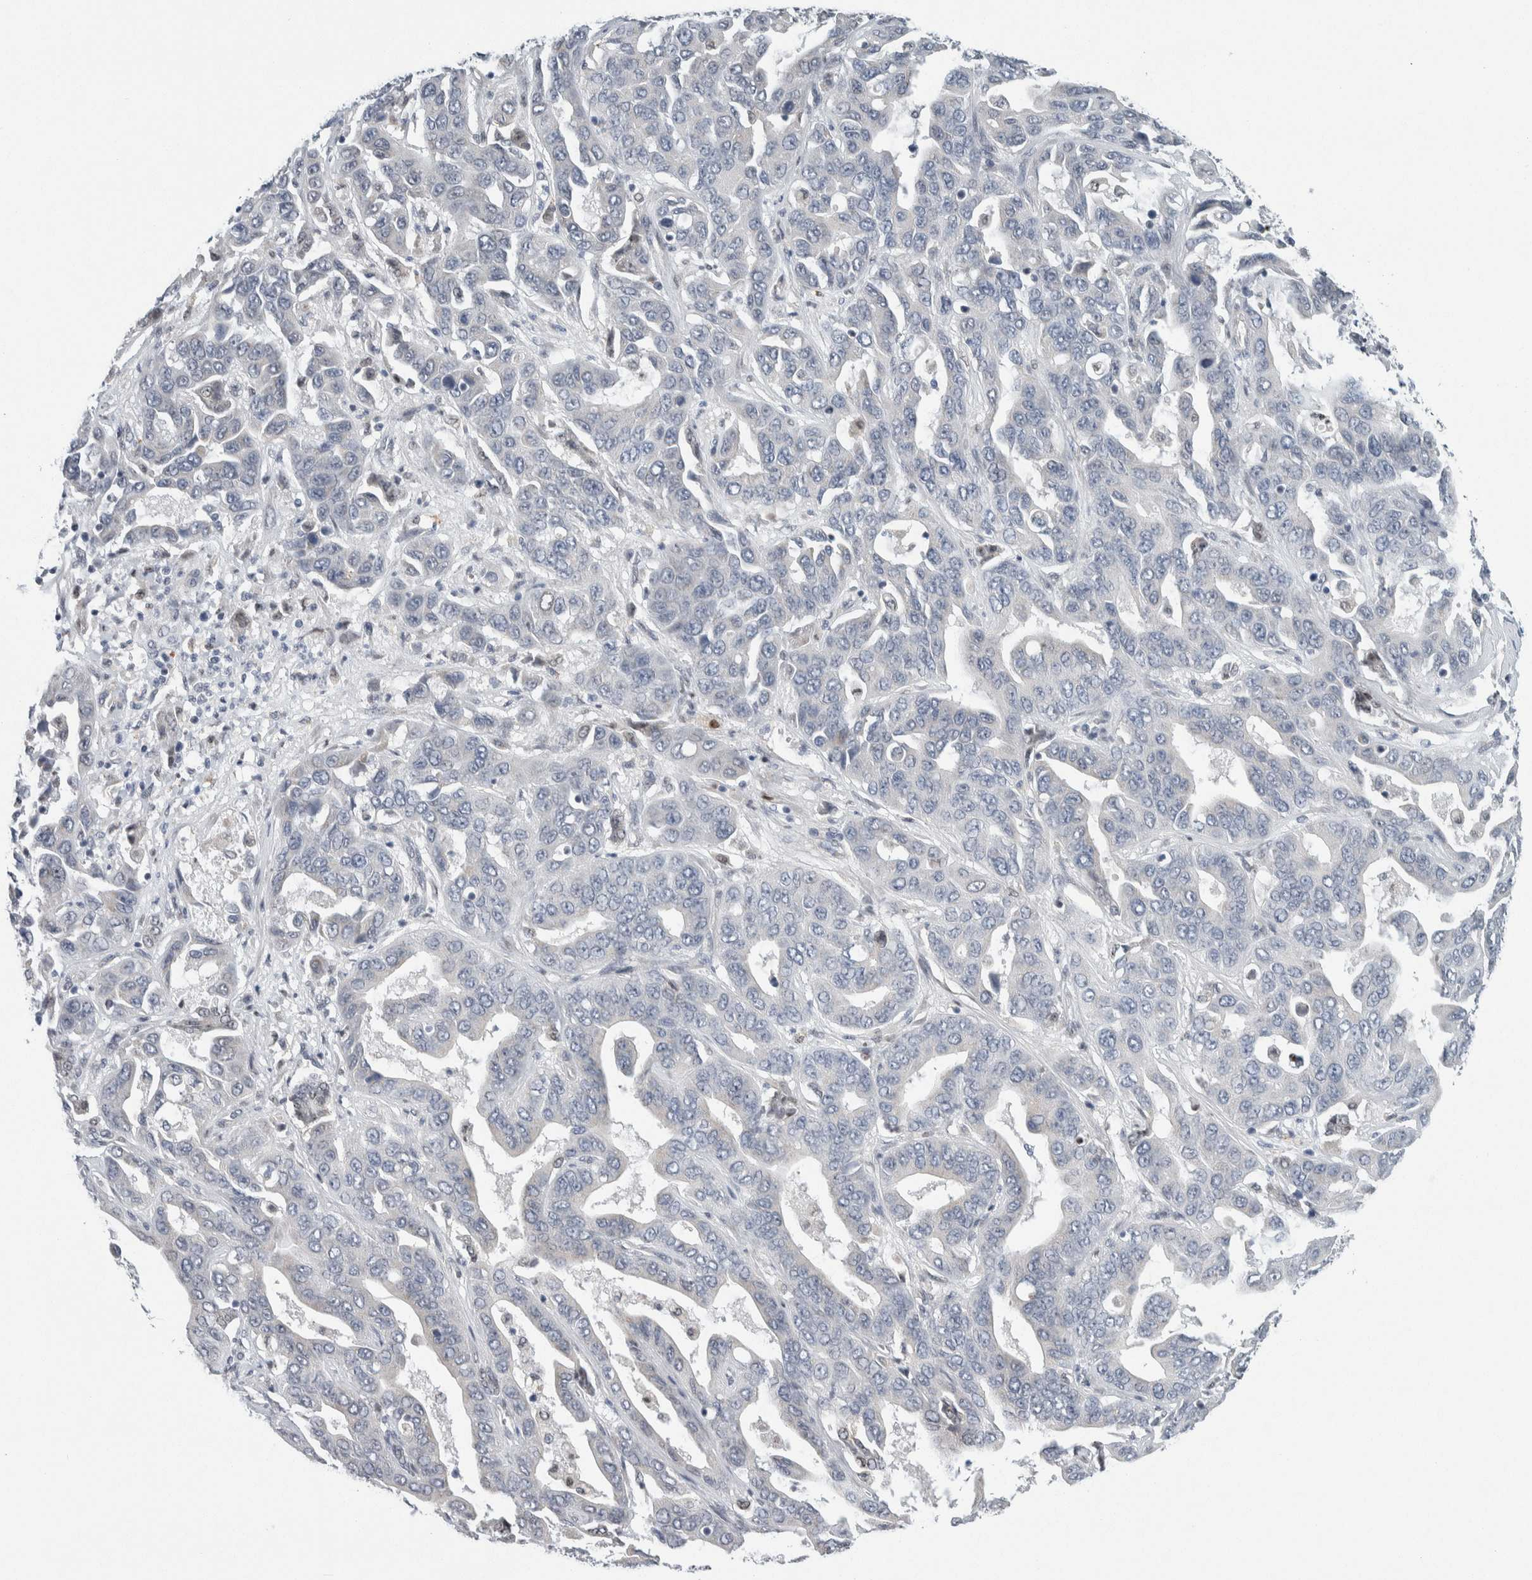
{"staining": {"intensity": "negative", "quantity": "none", "location": "none"}, "tissue": "liver cancer", "cell_type": "Tumor cells", "image_type": "cancer", "snomed": [{"axis": "morphology", "description": "Cholangiocarcinoma"}, {"axis": "topography", "description": "Liver"}], "caption": "Tumor cells show no significant protein positivity in cholangiocarcinoma (liver).", "gene": "NEUROD1", "patient": {"sex": "female", "age": 52}}